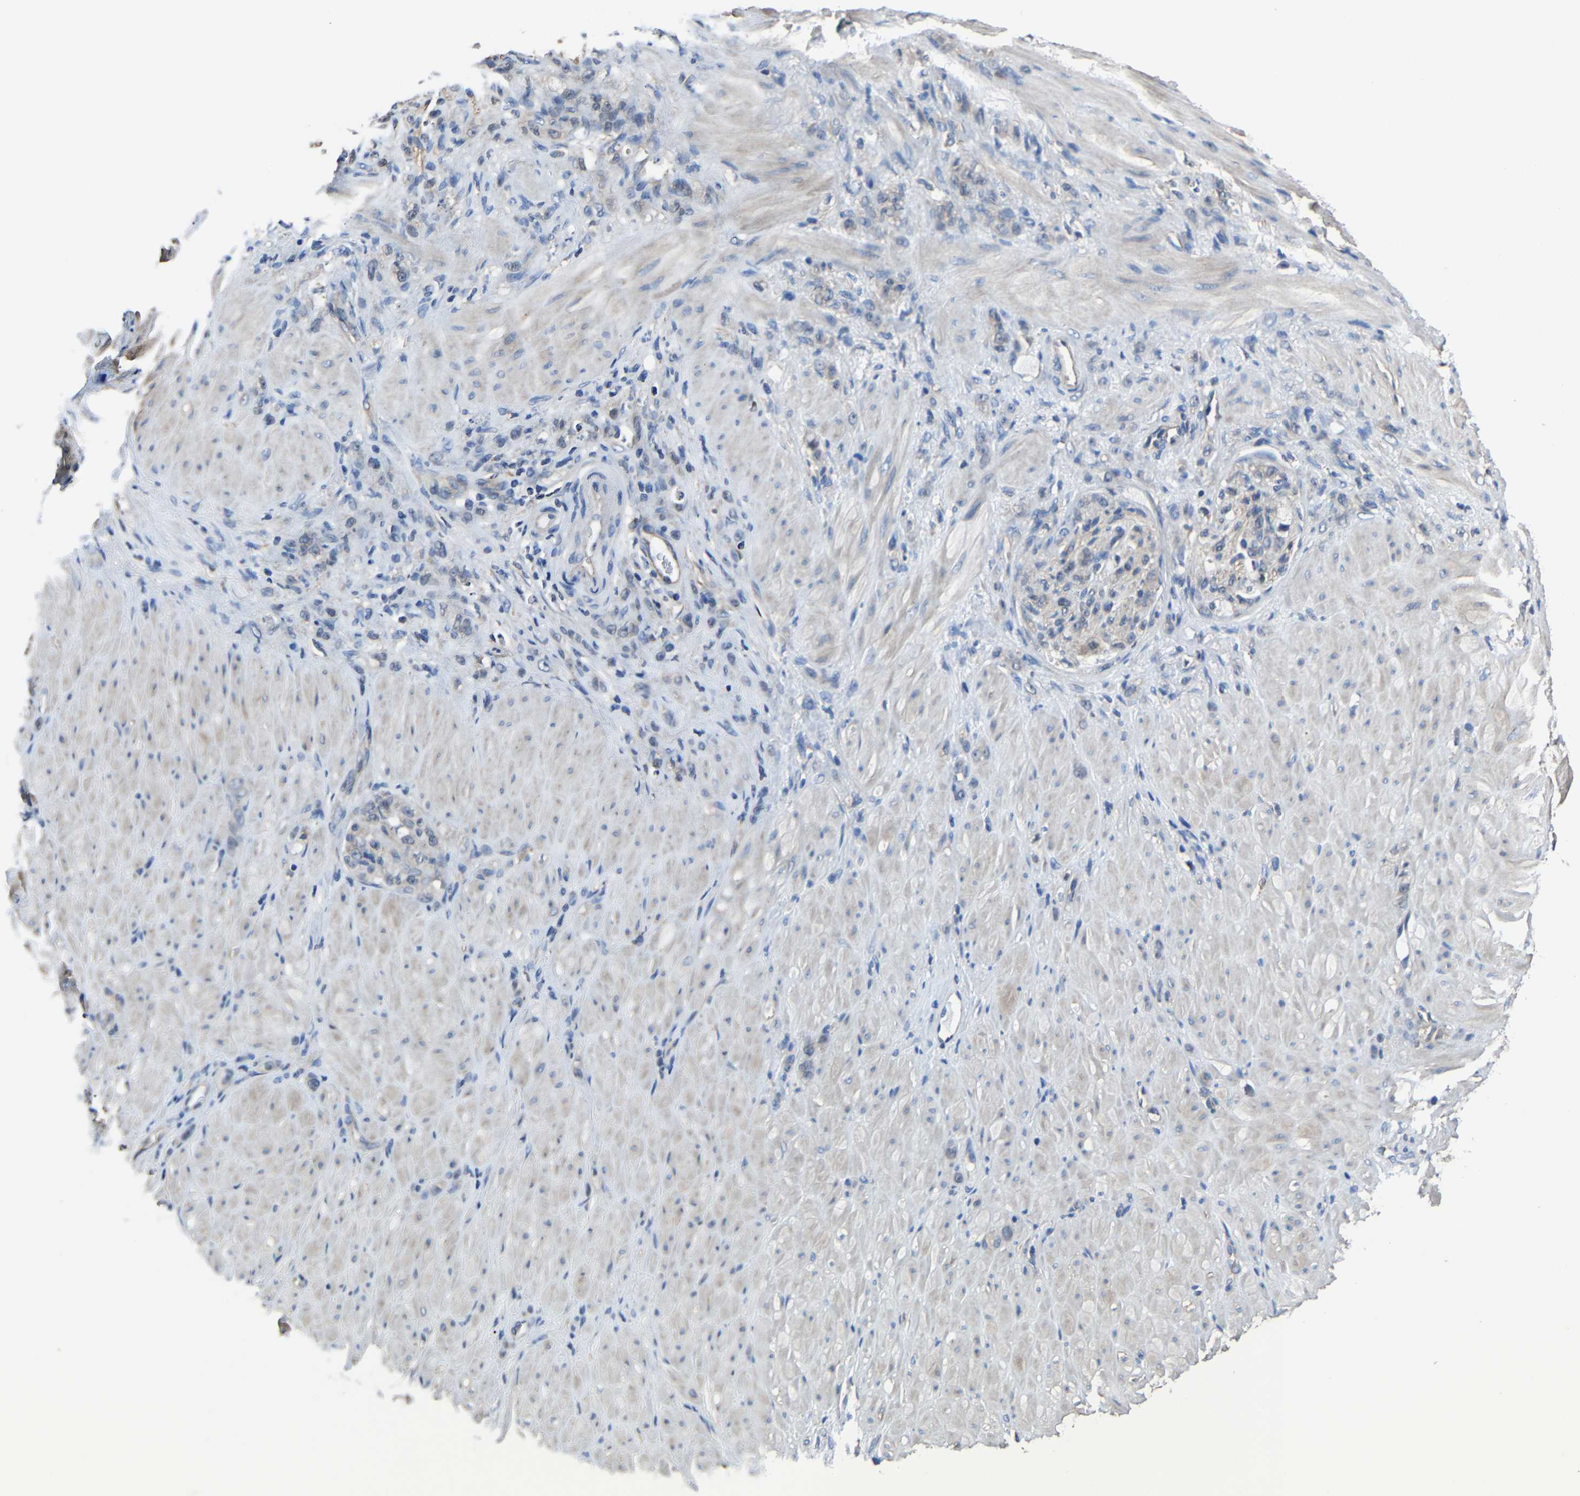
{"staining": {"intensity": "negative", "quantity": "none", "location": "none"}, "tissue": "stomach cancer", "cell_type": "Tumor cells", "image_type": "cancer", "snomed": [{"axis": "morphology", "description": "Normal tissue, NOS"}, {"axis": "morphology", "description": "Adenocarcinoma, NOS"}, {"axis": "topography", "description": "Stomach"}], "caption": "Tumor cells are negative for protein expression in human stomach cancer.", "gene": "STRBP", "patient": {"sex": "male", "age": 82}}